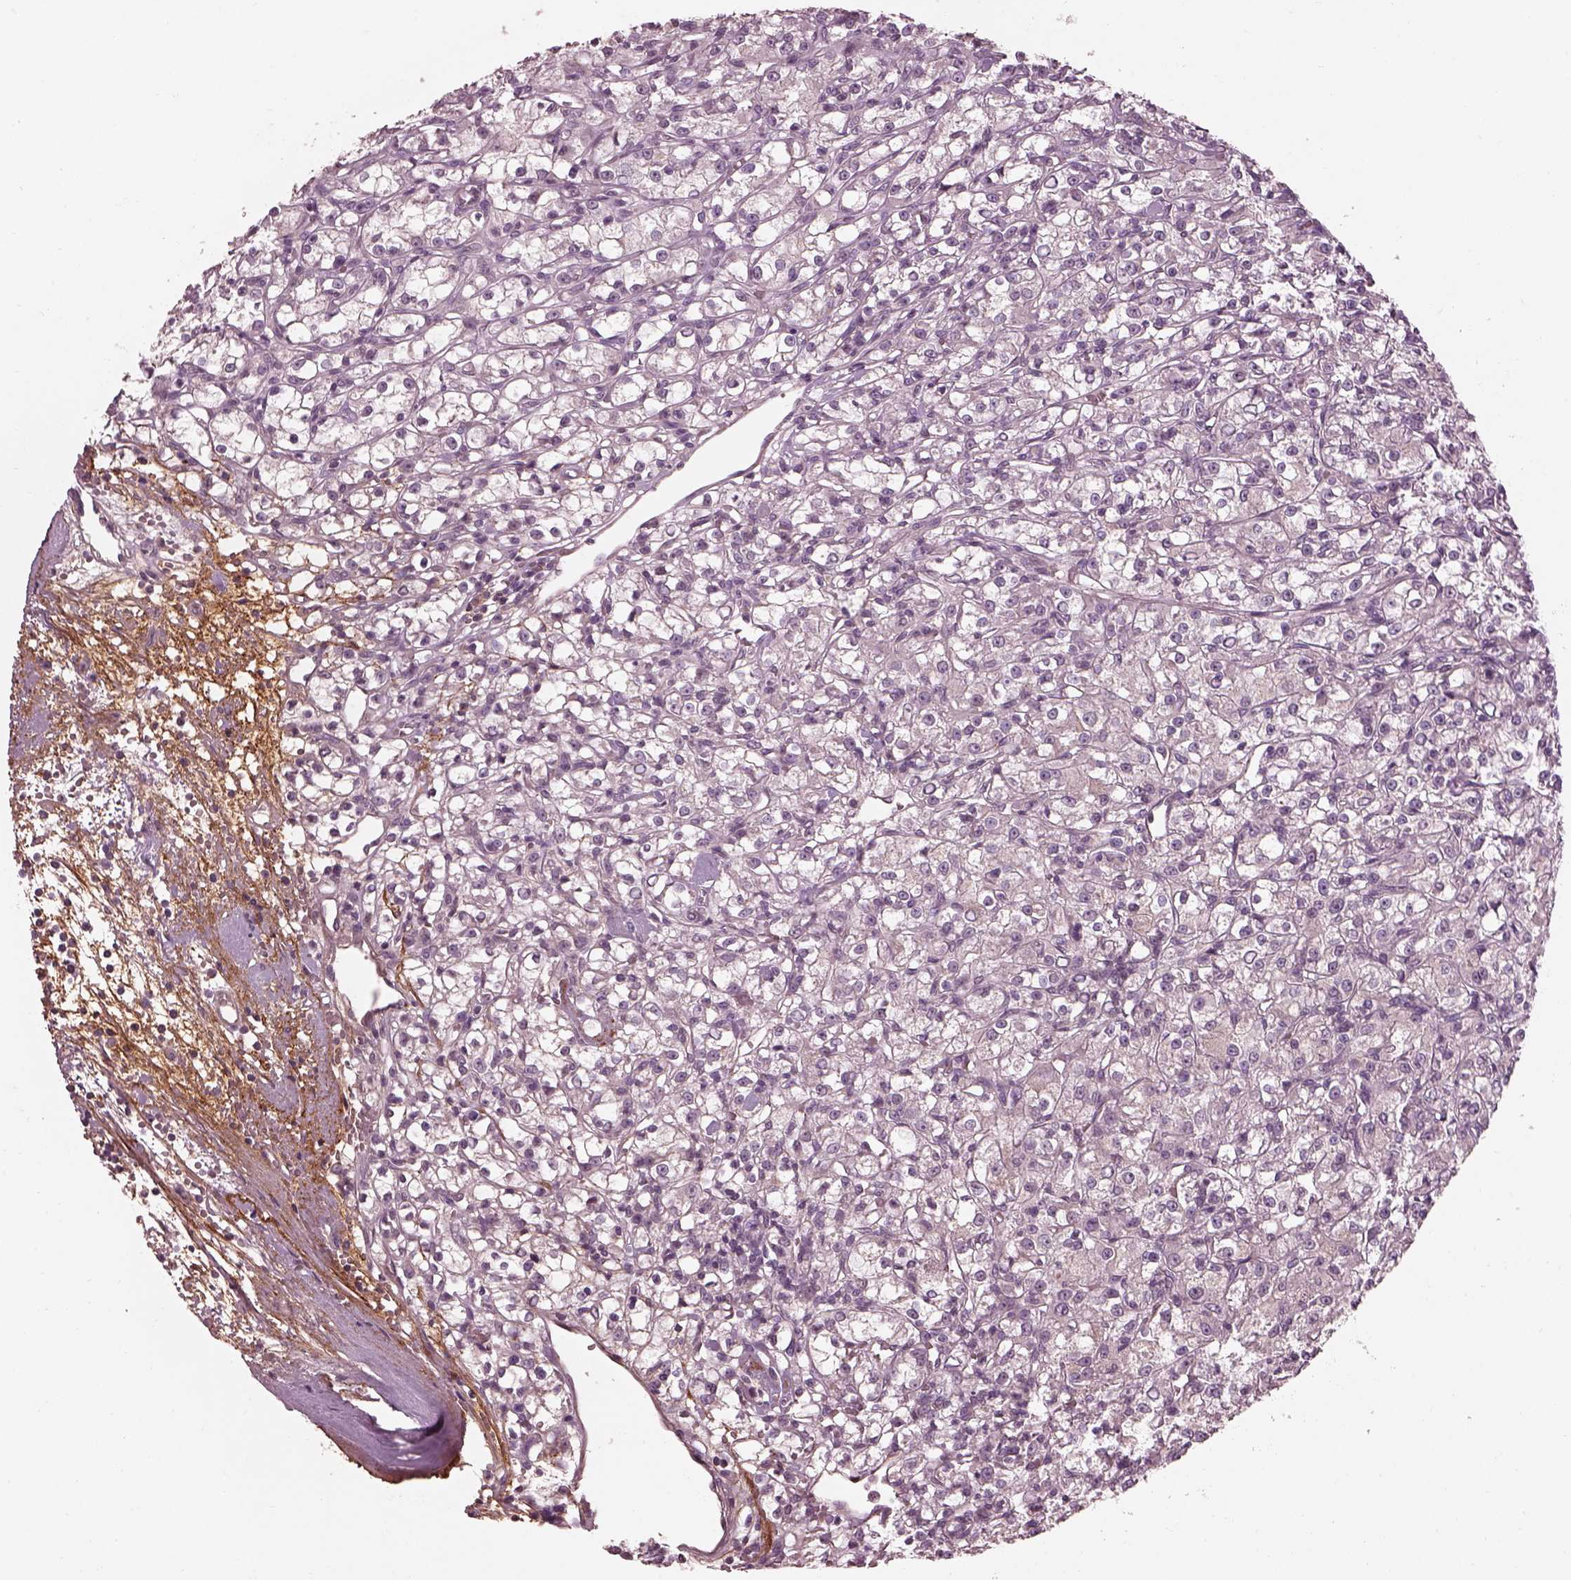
{"staining": {"intensity": "negative", "quantity": "none", "location": "none"}, "tissue": "renal cancer", "cell_type": "Tumor cells", "image_type": "cancer", "snomed": [{"axis": "morphology", "description": "Adenocarcinoma, NOS"}, {"axis": "topography", "description": "Kidney"}], "caption": "The histopathology image demonstrates no staining of tumor cells in adenocarcinoma (renal).", "gene": "EFEMP1", "patient": {"sex": "female", "age": 59}}